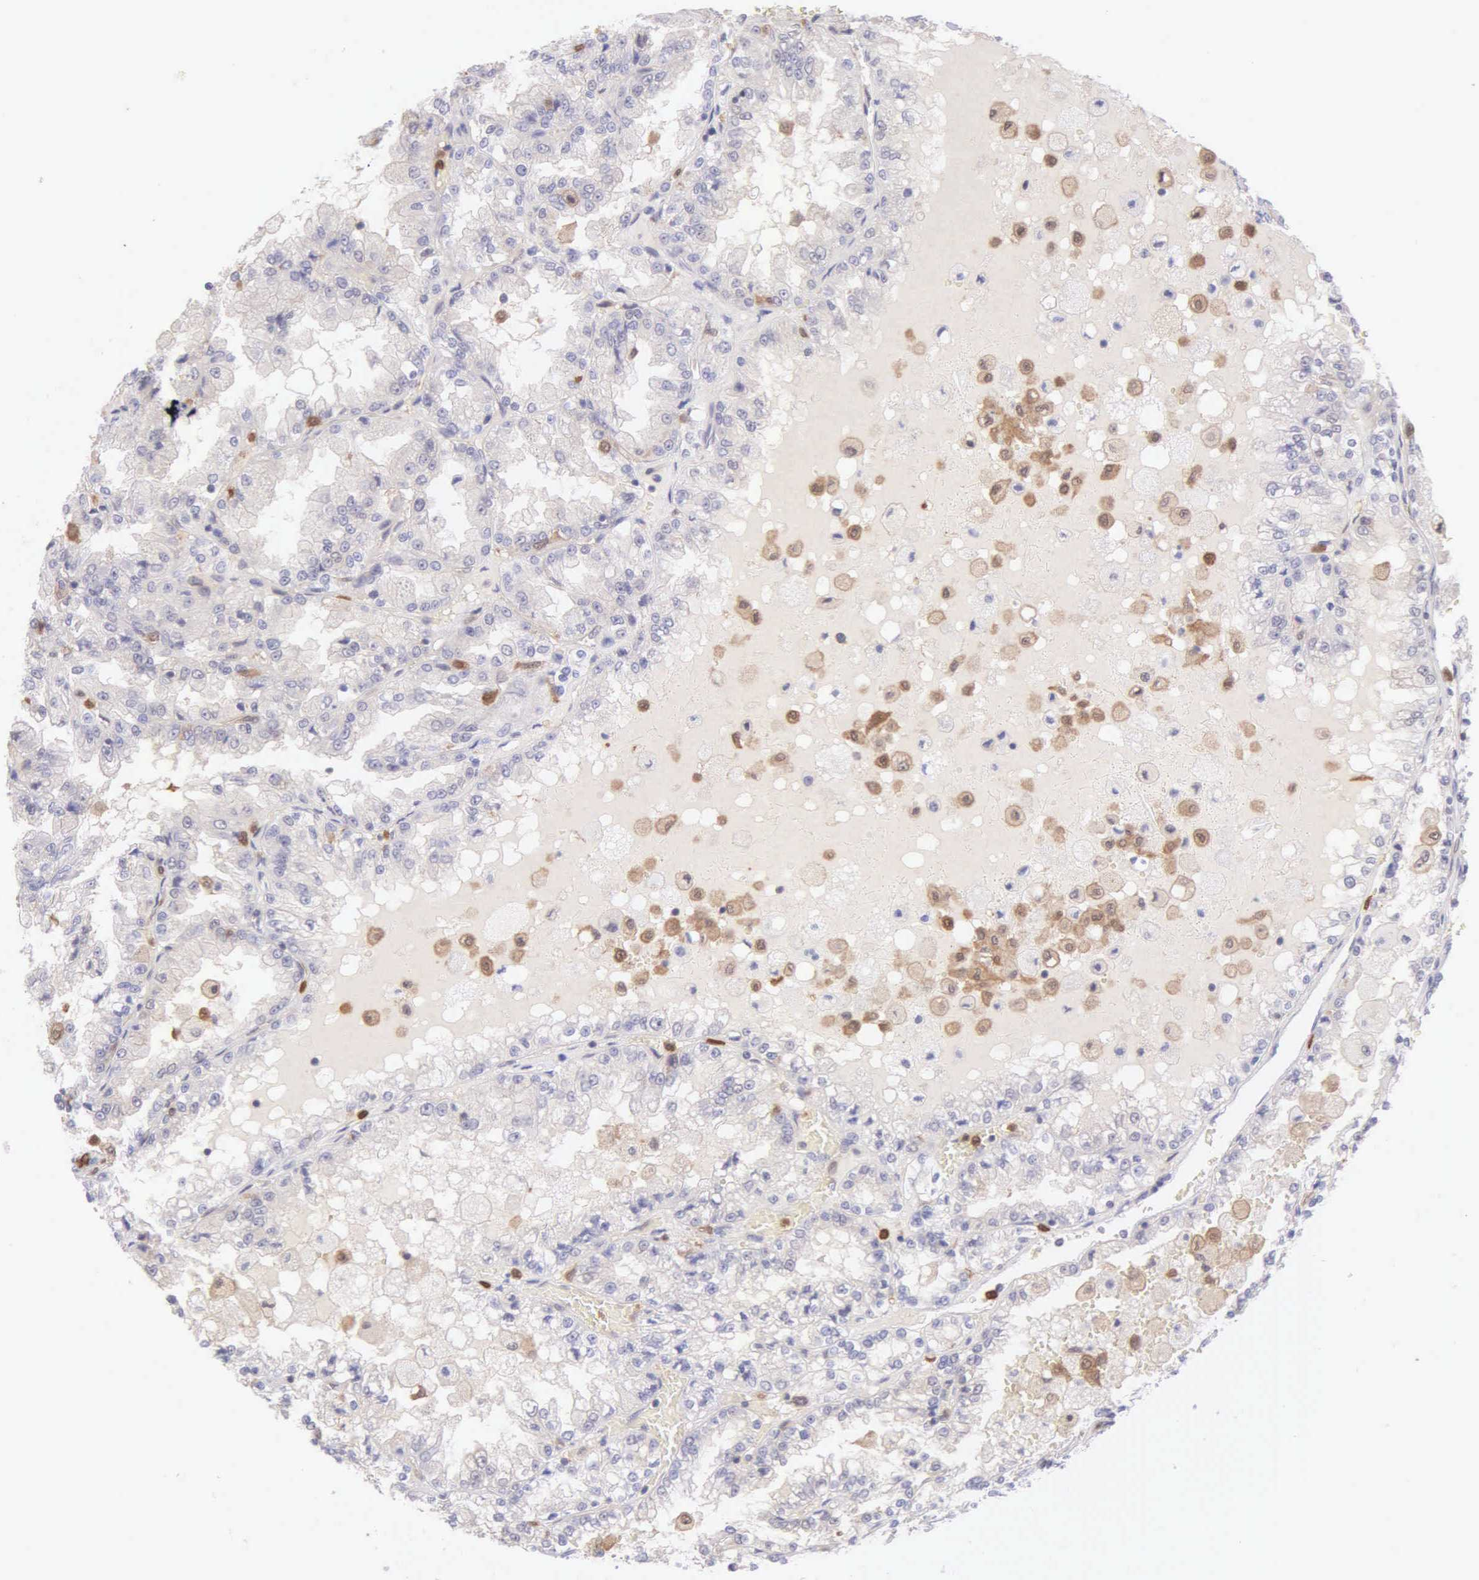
{"staining": {"intensity": "negative", "quantity": "none", "location": "none"}, "tissue": "renal cancer", "cell_type": "Tumor cells", "image_type": "cancer", "snomed": [{"axis": "morphology", "description": "Adenocarcinoma, NOS"}, {"axis": "topography", "description": "Kidney"}], "caption": "Tumor cells show no significant positivity in adenocarcinoma (renal). (DAB (3,3'-diaminobenzidine) immunohistochemistry visualized using brightfield microscopy, high magnification).", "gene": "BID", "patient": {"sex": "female", "age": 56}}